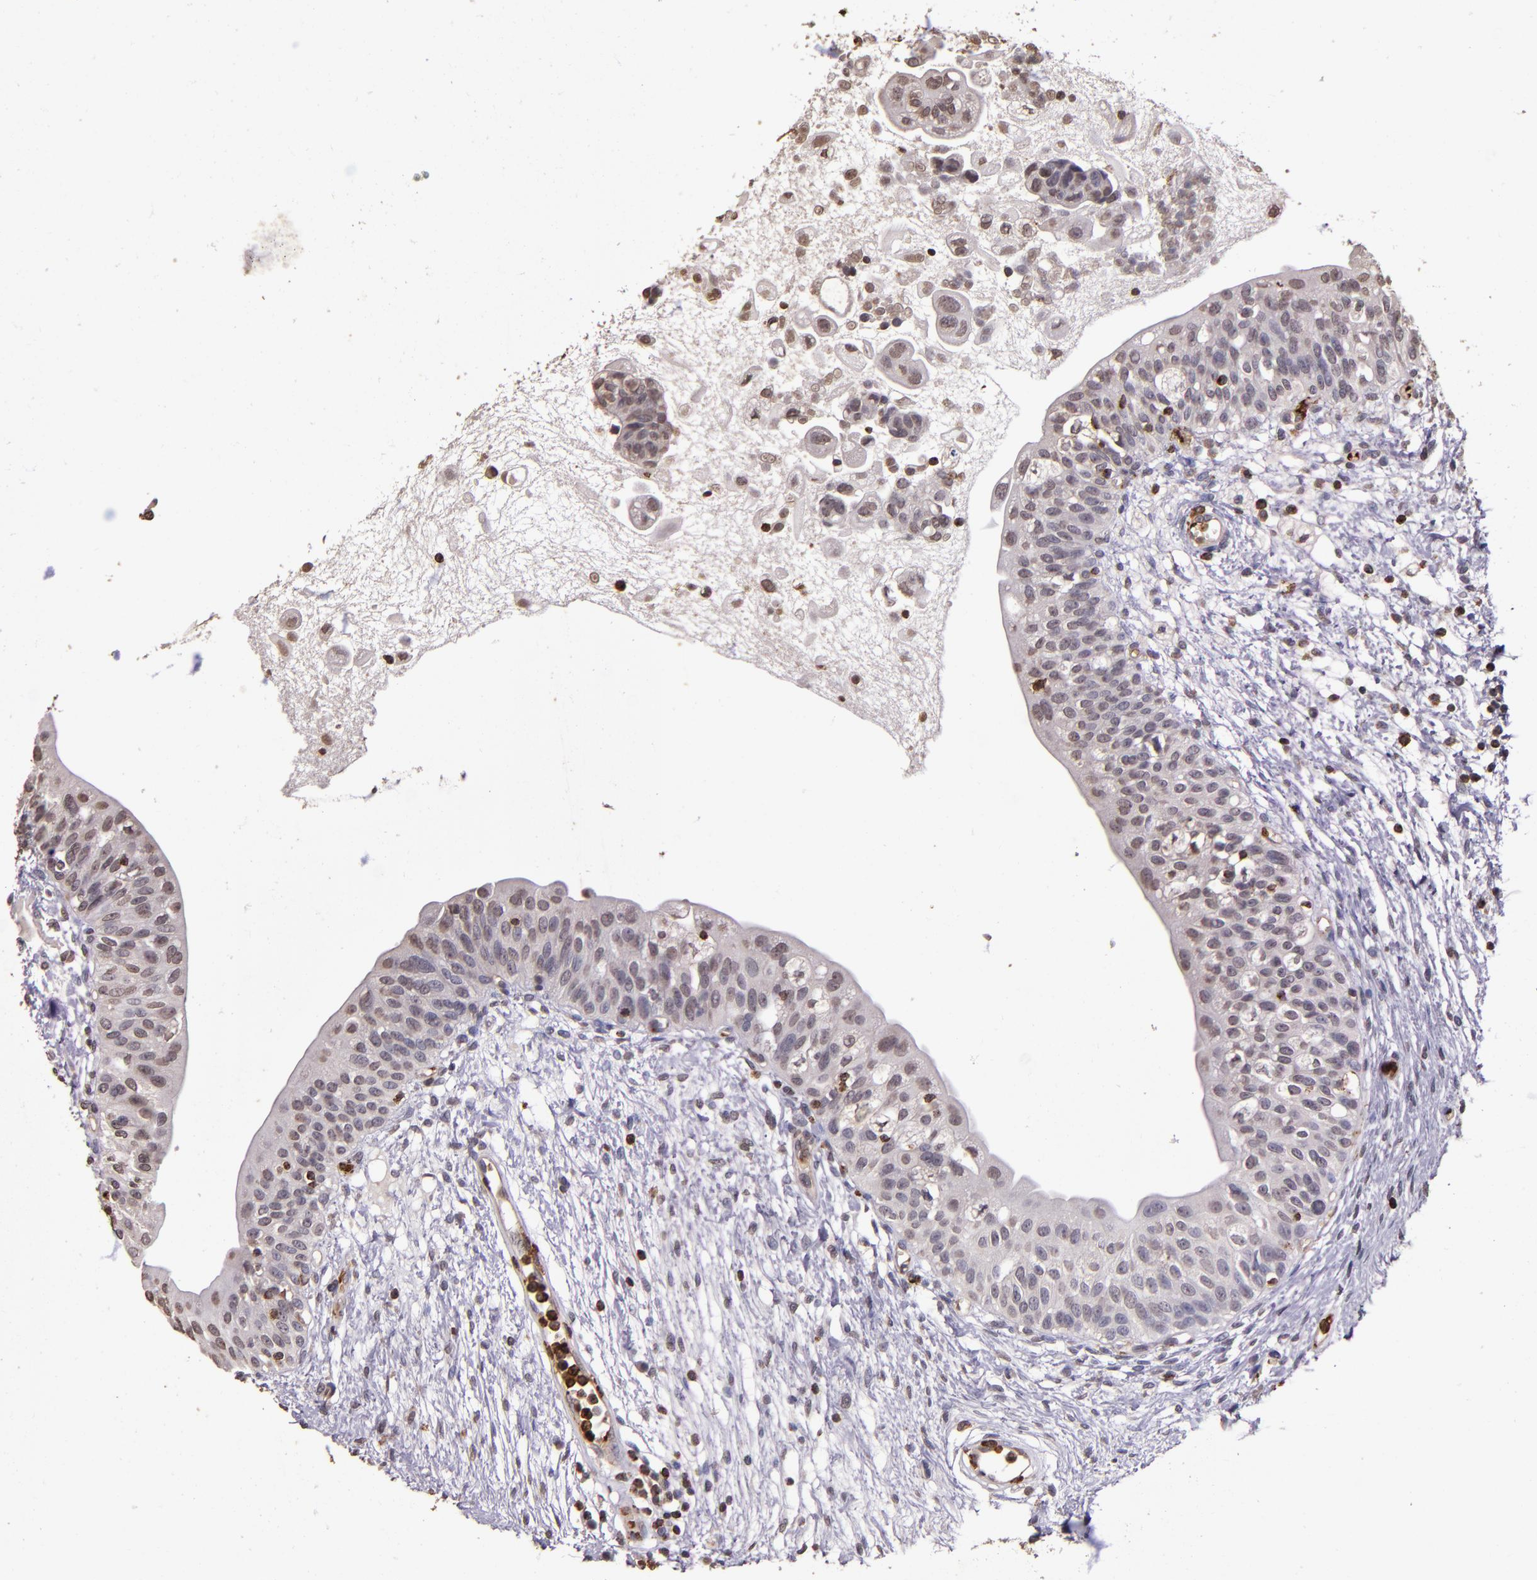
{"staining": {"intensity": "negative", "quantity": "none", "location": "none"}, "tissue": "urinary bladder", "cell_type": "Urothelial cells", "image_type": "normal", "snomed": [{"axis": "morphology", "description": "Normal tissue, NOS"}, {"axis": "topography", "description": "Urinary bladder"}], "caption": "Urothelial cells are negative for protein expression in normal human urinary bladder.", "gene": "SLC2A3", "patient": {"sex": "female", "age": 55}}